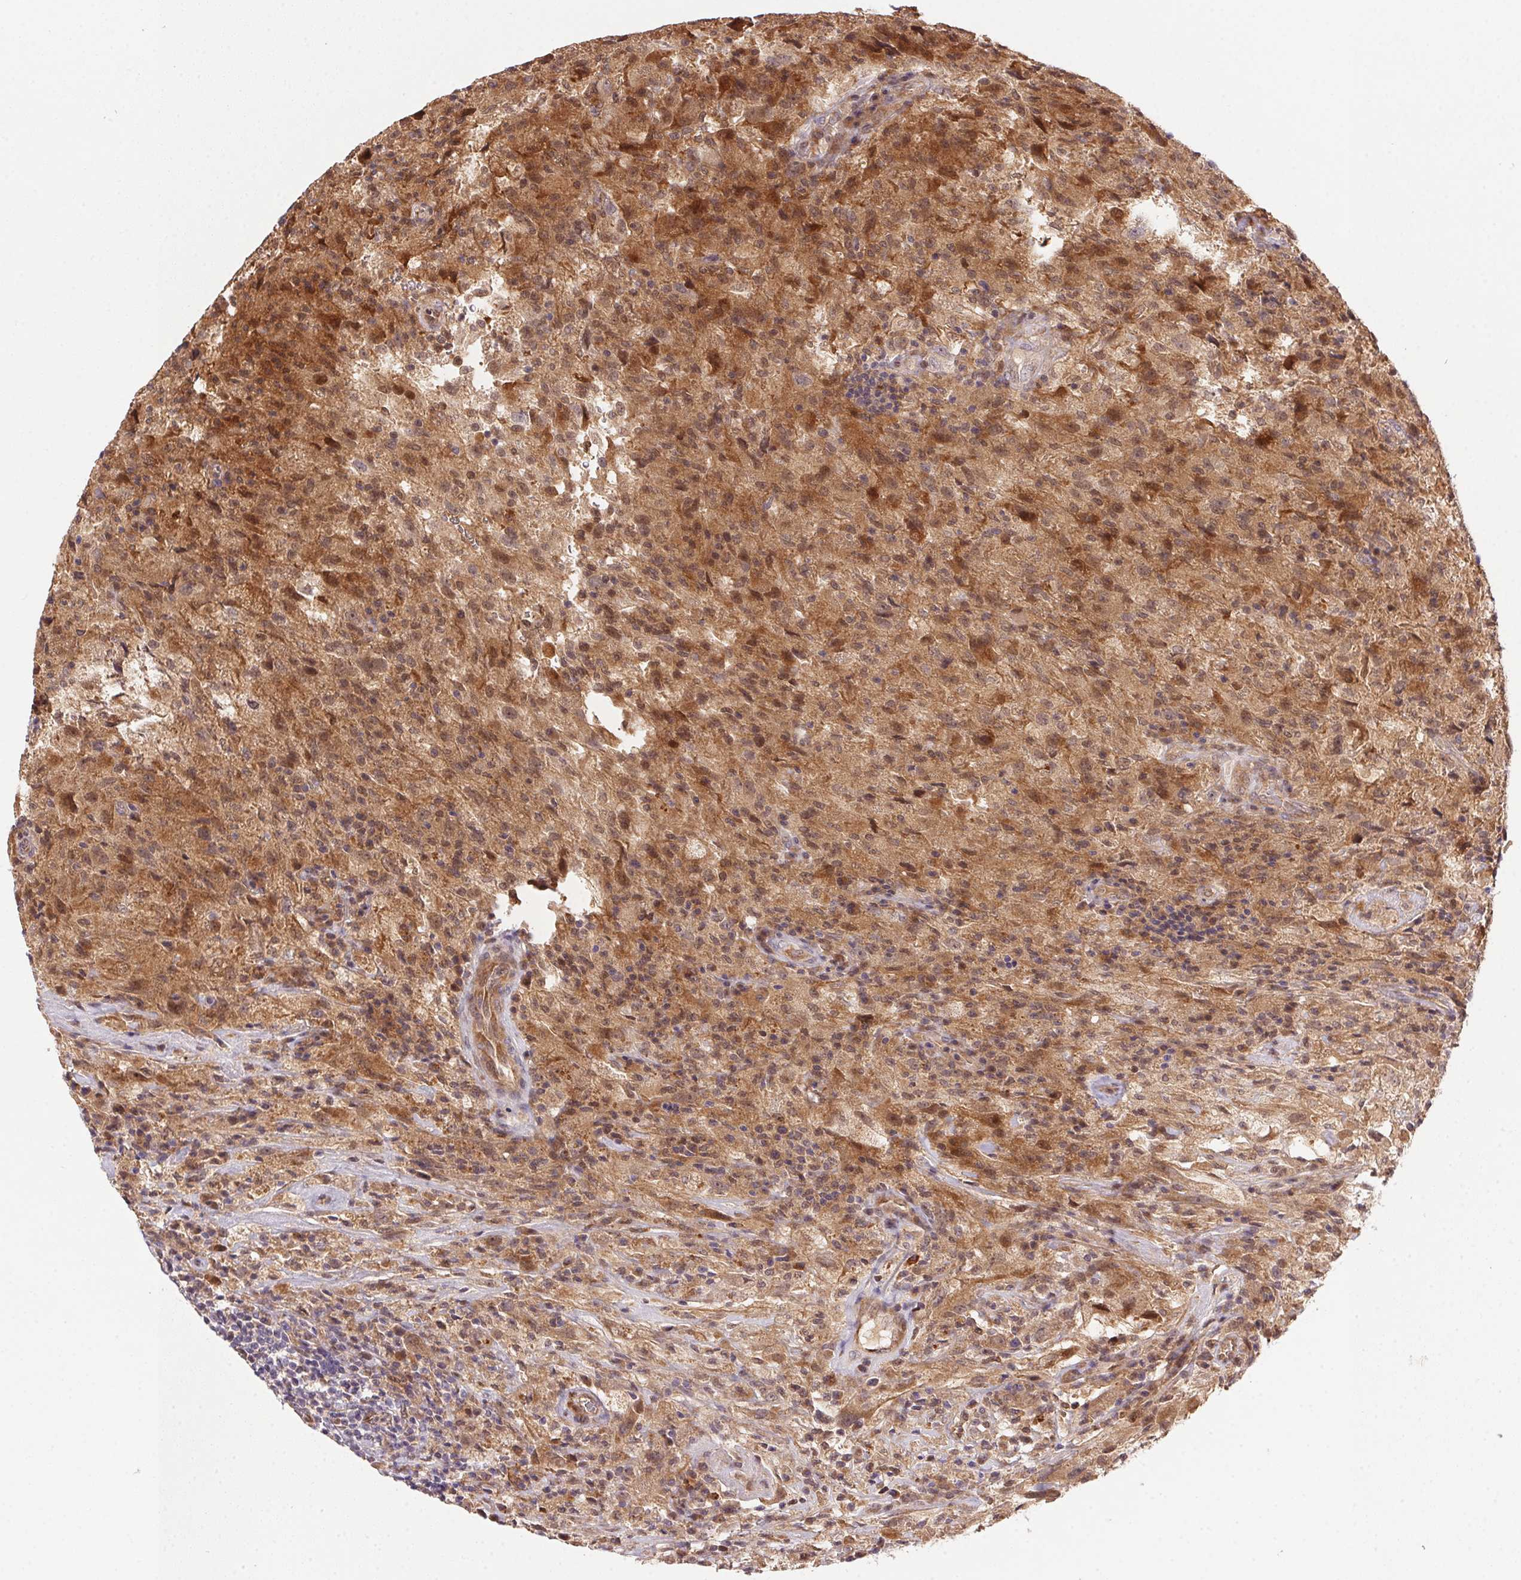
{"staining": {"intensity": "moderate", "quantity": ">75%", "location": "cytoplasmic/membranous,nuclear"}, "tissue": "glioma", "cell_type": "Tumor cells", "image_type": "cancer", "snomed": [{"axis": "morphology", "description": "Glioma, malignant, High grade"}, {"axis": "topography", "description": "Brain"}], "caption": "This is an image of immunohistochemistry (IHC) staining of malignant high-grade glioma, which shows moderate positivity in the cytoplasmic/membranous and nuclear of tumor cells.", "gene": "NUDT16", "patient": {"sex": "male", "age": 68}}